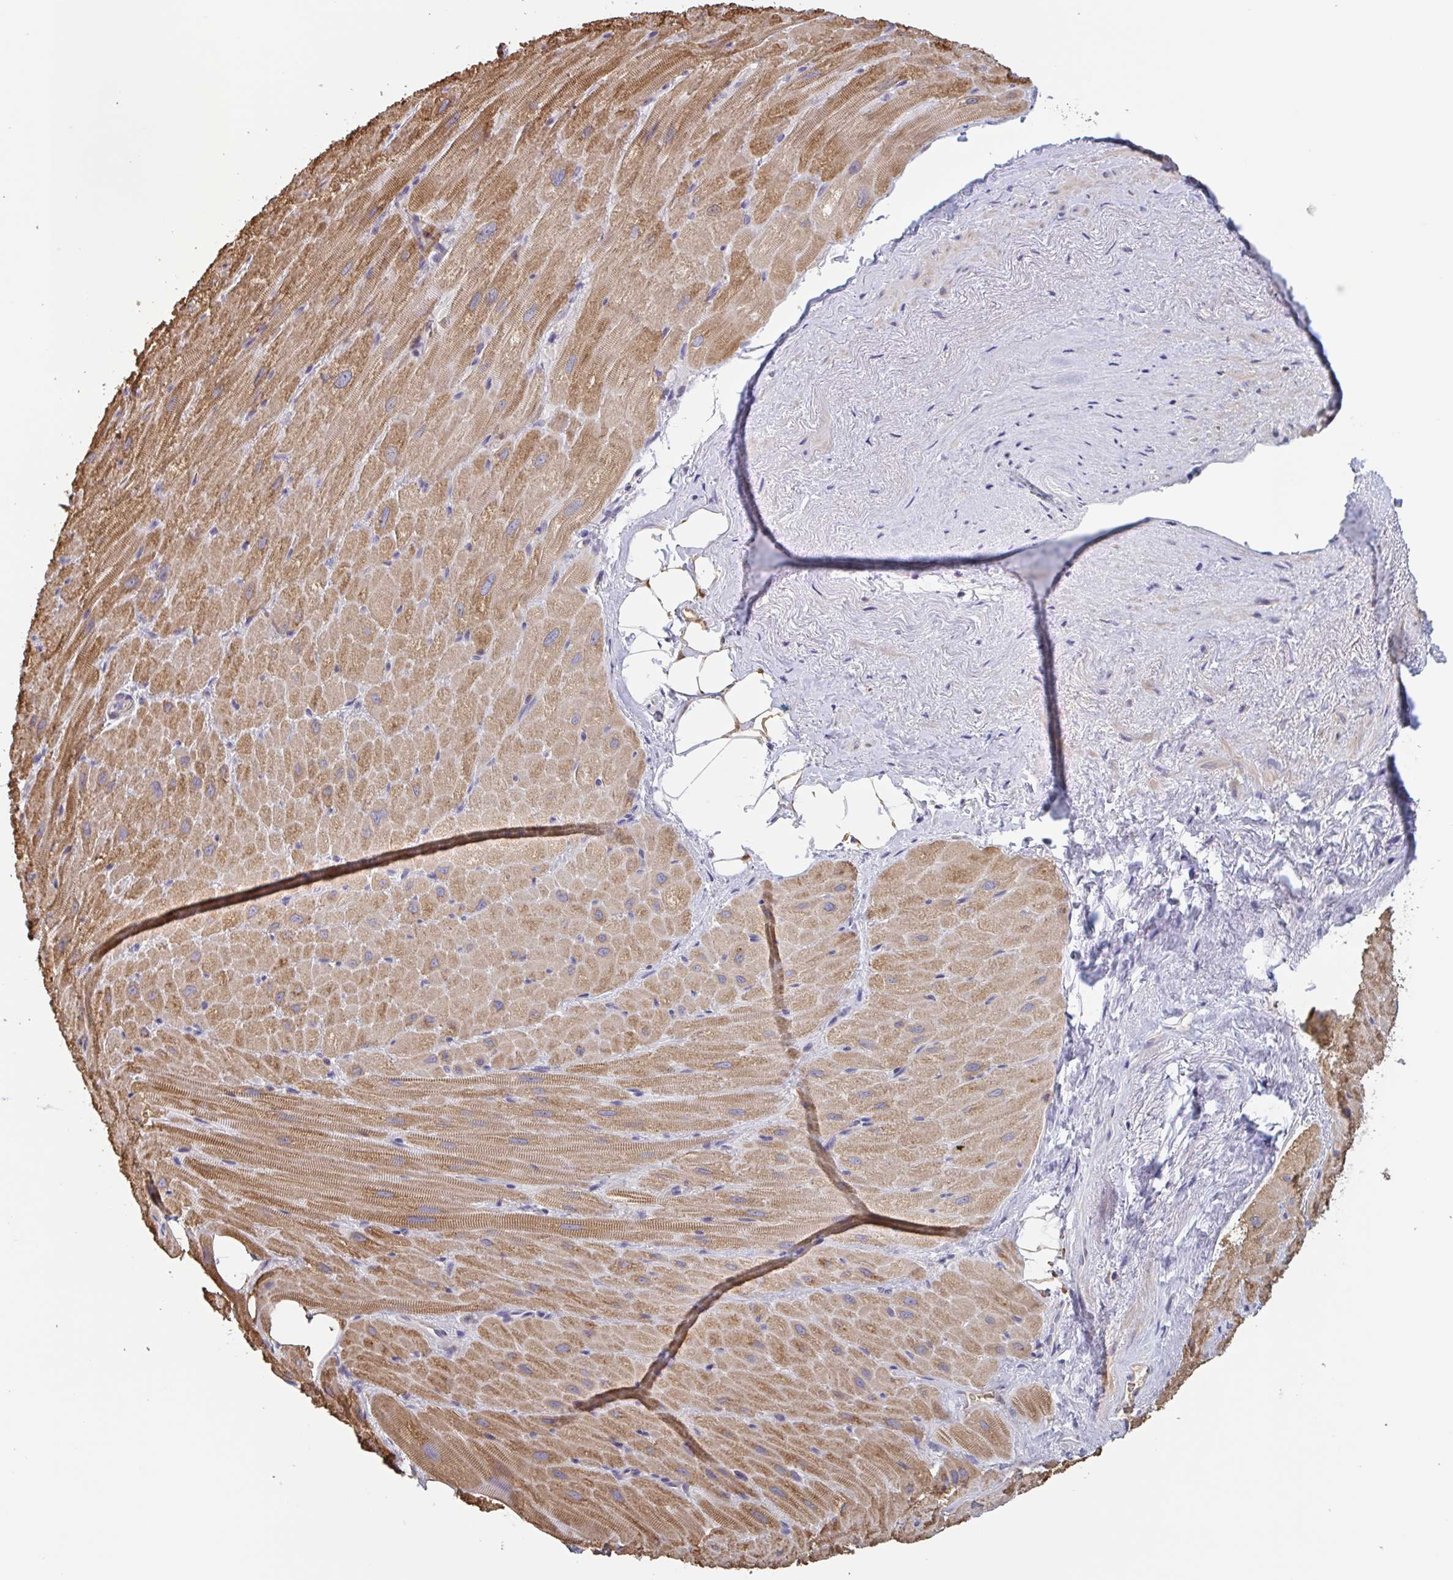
{"staining": {"intensity": "moderate", "quantity": "25%-75%", "location": "cytoplasmic/membranous"}, "tissue": "heart muscle", "cell_type": "Cardiomyocytes", "image_type": "normal", "snomed": [{"axis": "morphology", "description": "Normal tissue, NOS"}, {"axis": "topography", "description": "Heart"}], "caption": "Benign heart muscle displays moderate cytoplasmic/membranous staining in about 25%-75% of cardiomyocytes, visualized by immunohistochemistry.", "gene": "OTOP2", "patient": {"sex": "male", "age": 62}}